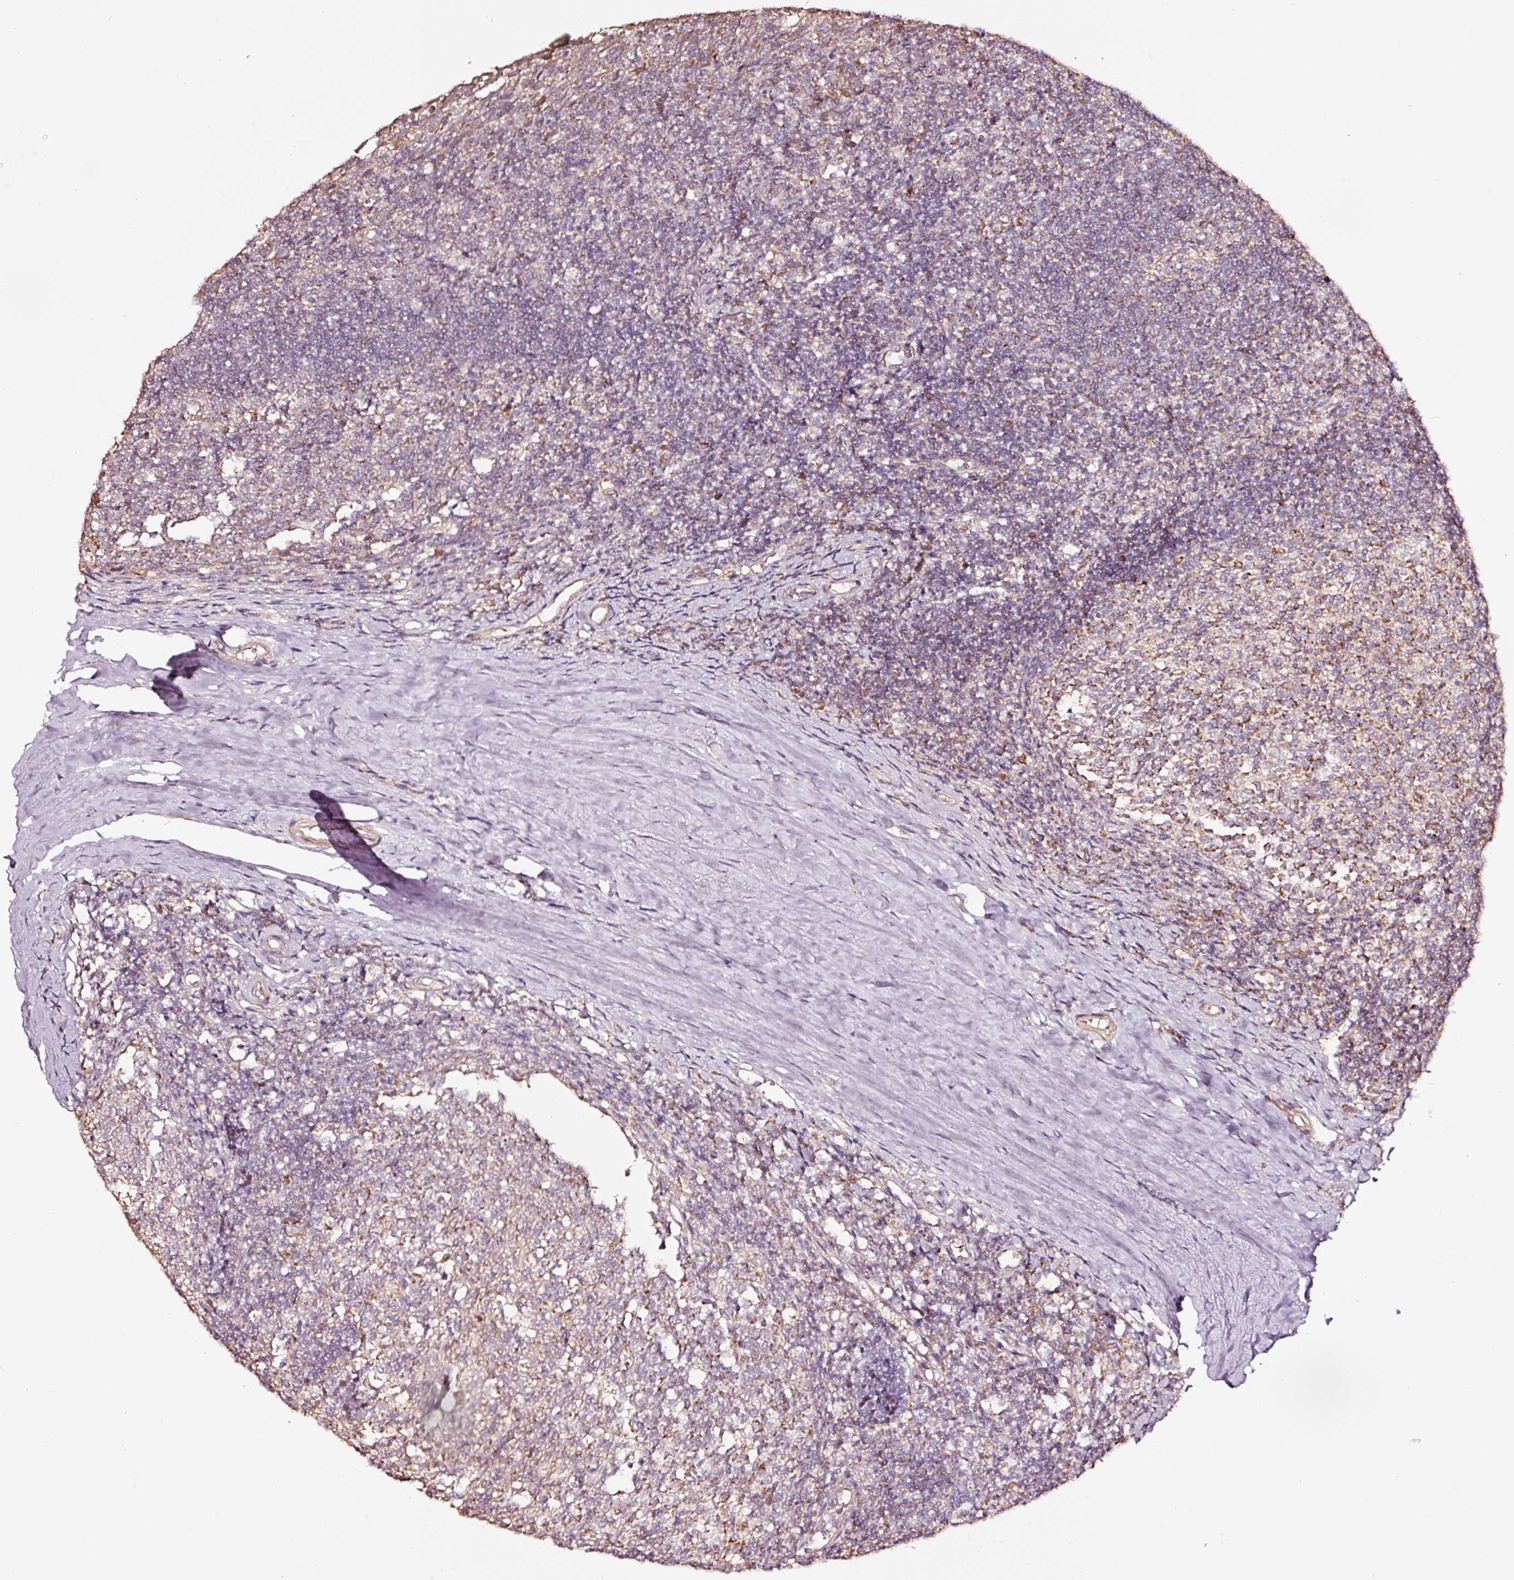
{"staining": {"intensity": "strong", "quantity": "25%-75%", "location": "cytoplasmic/membranous"}, "tissue": "tonsil", "cell_type": "Germinal center cells", "image_type": "normal", "snomed": [{"axis": "morphology", "description": "Normal tissue, NOS"}, {"axis": "topography", "description": "Tonsil"}], "caption": "Tonsil stained for a protein reveals strong cytoplasmic/membranous positivity in germinal center cells. (Brightfield microscopy of DAB IHC at high magnification).", "gene": "TPM1", "patient": {"sex": "female", "age": 10}}